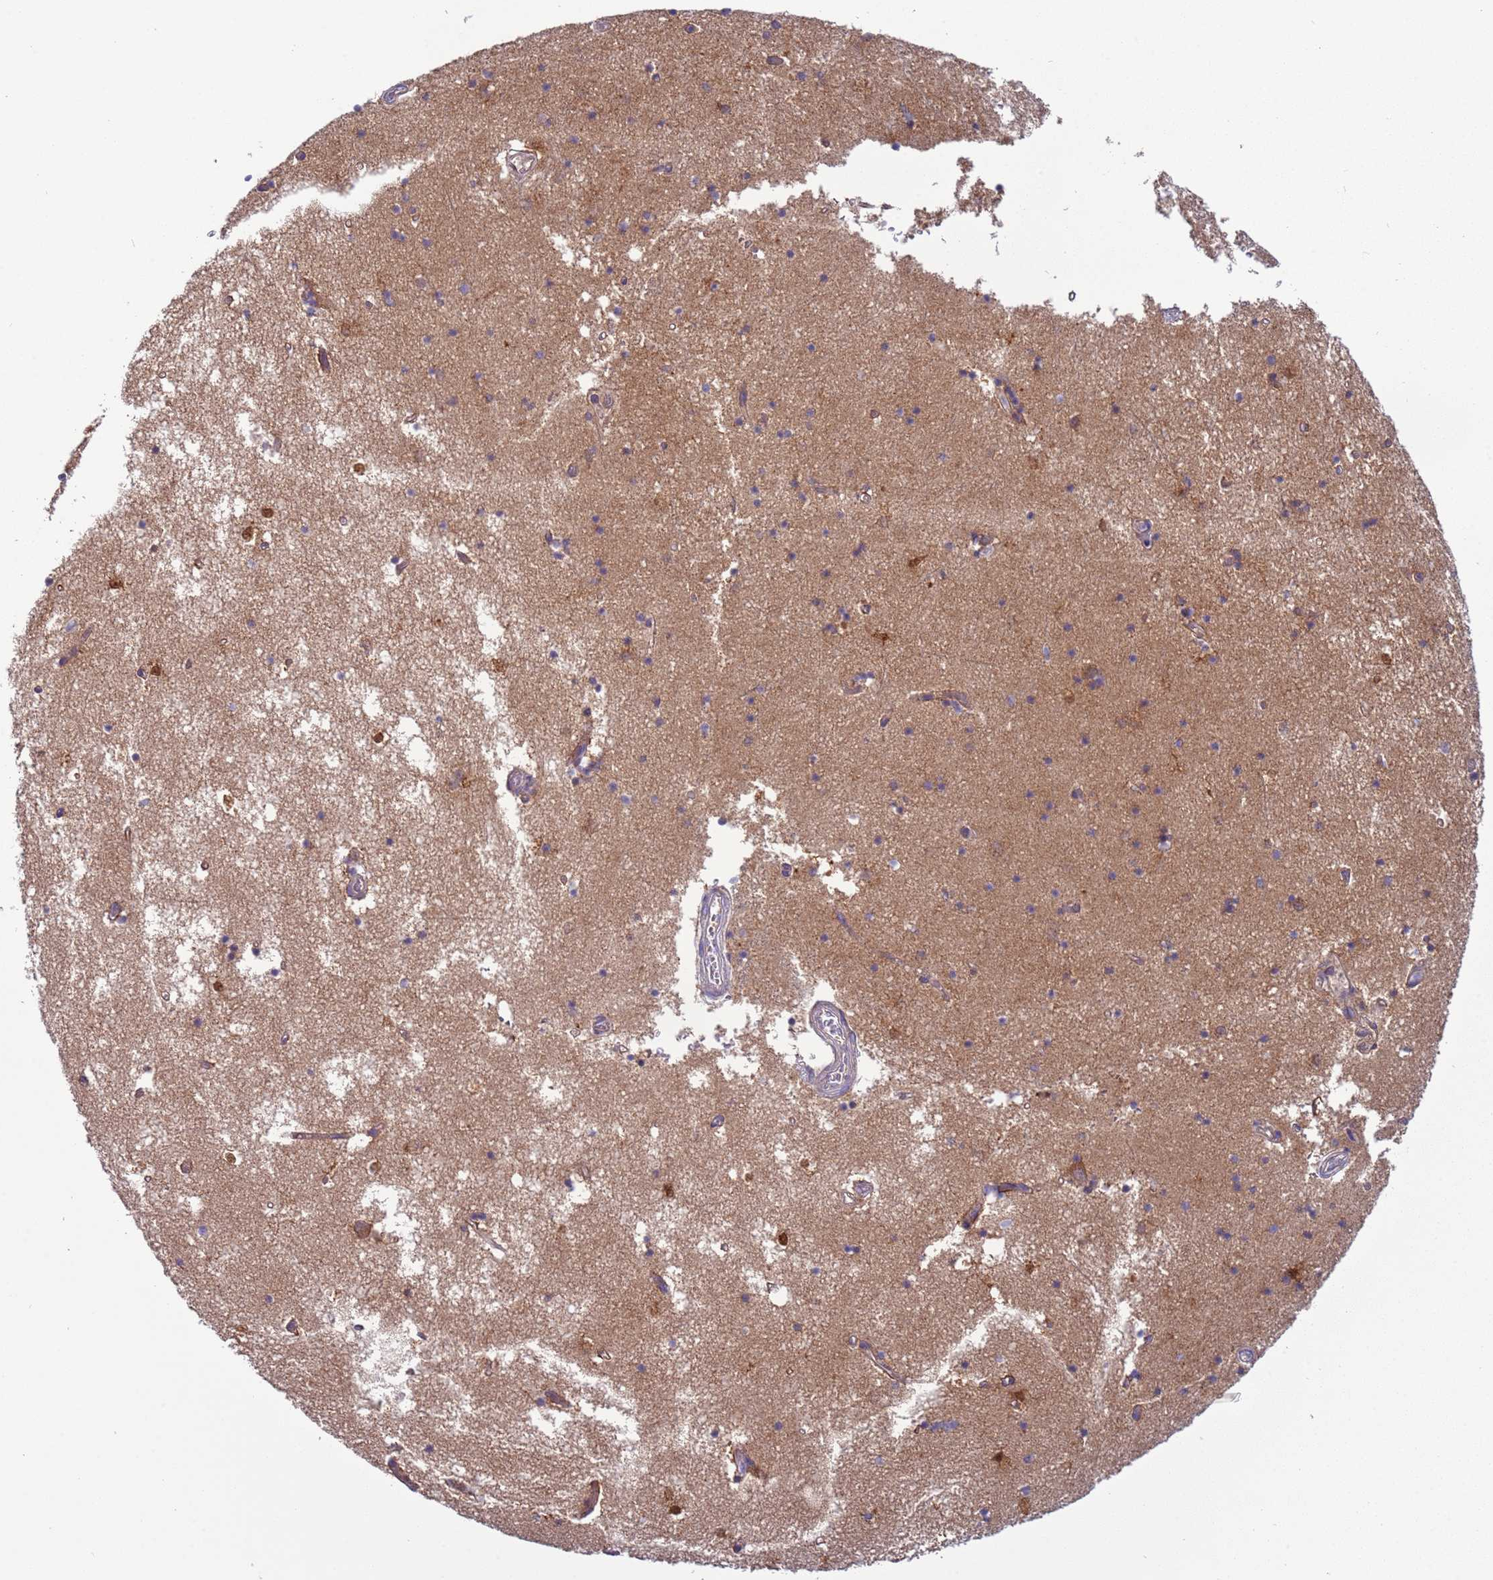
{"staining": {"intensity": "moderate", "quantity": "<25%", "location": "cytoplasmic/membranous"}, "tissue": "hippocampus", "cell_type": "Glial cells", "image_type": "normal", "snomed": [{"axis": "morphology", "description": "Normal tissue, NOS"}, {"axis": "topography", "description": "Hippocampus"}], "caption": "High-power microscopy captured an IHC photomicrograph of benign hippocampus, revealing moderate cytoplasmic/membranous staining in approximately <25% of glial cells.", "gene": "UQCRQ", "patient": {"sex": "male", "age": 70}}